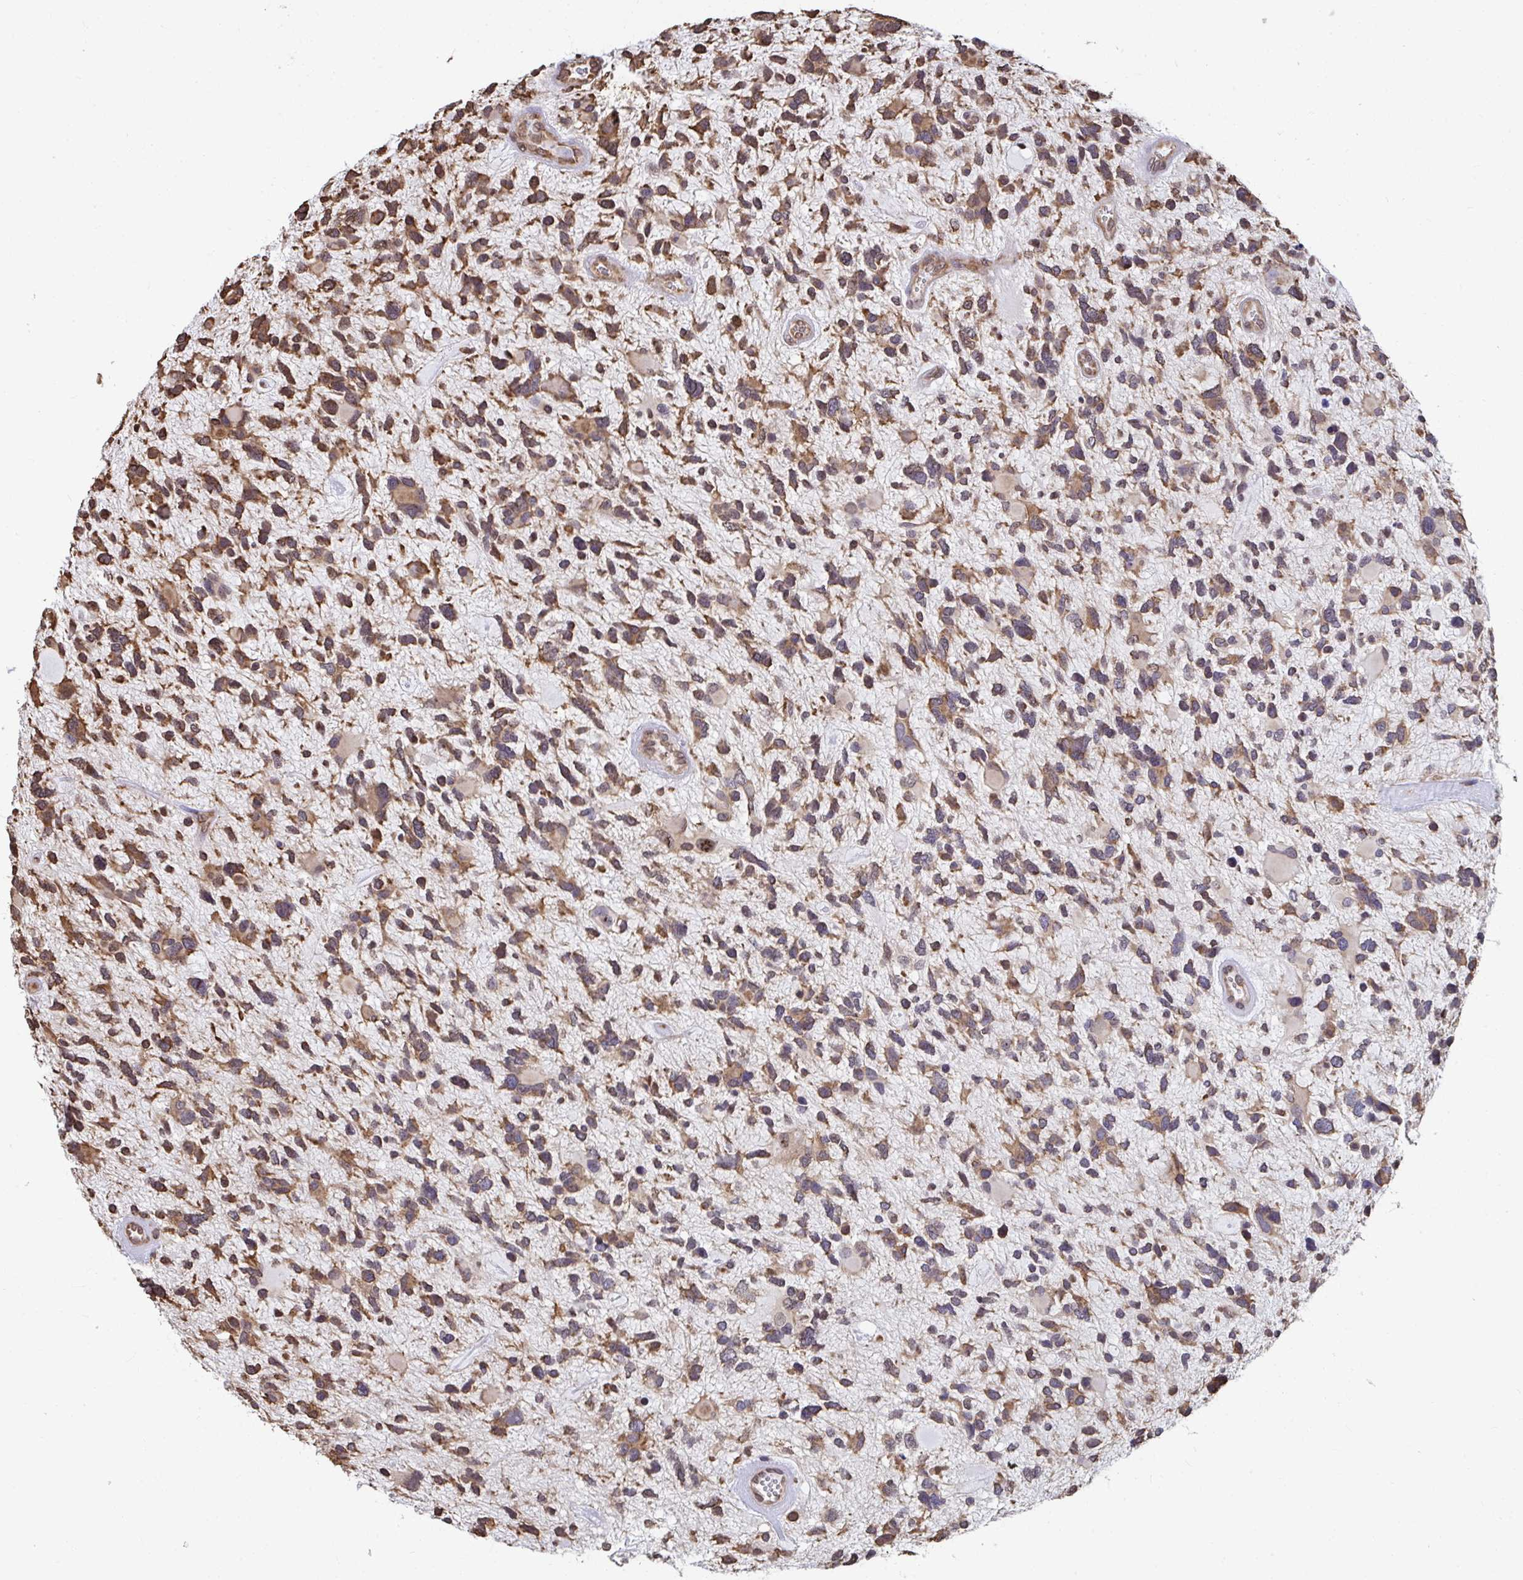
{"staining": {"intensity": "moderate", "quantity": ">75%", "location": "cytoplasmic/membranous"}, "tissue": "glioma", "cell_type": "Tumor cells", "image_type": "cancer", "snomed": [{"axis": "morphology", "description": "Glioma, malignant, High grade"}, {"axis": "topography", "description": "Brain"}], "caption": "IHC micrograph of neoplastic tissue: human glioma stained using immunohistochemistry shows medium levels of moderate protein expression localized specifically in the cytoplasmic/membranous of tumor cells, appearing as a cytoplasmic/membranous brown color.", "gene": "SYNCRIP", "patient": {"sex": "female", "age": 11}}